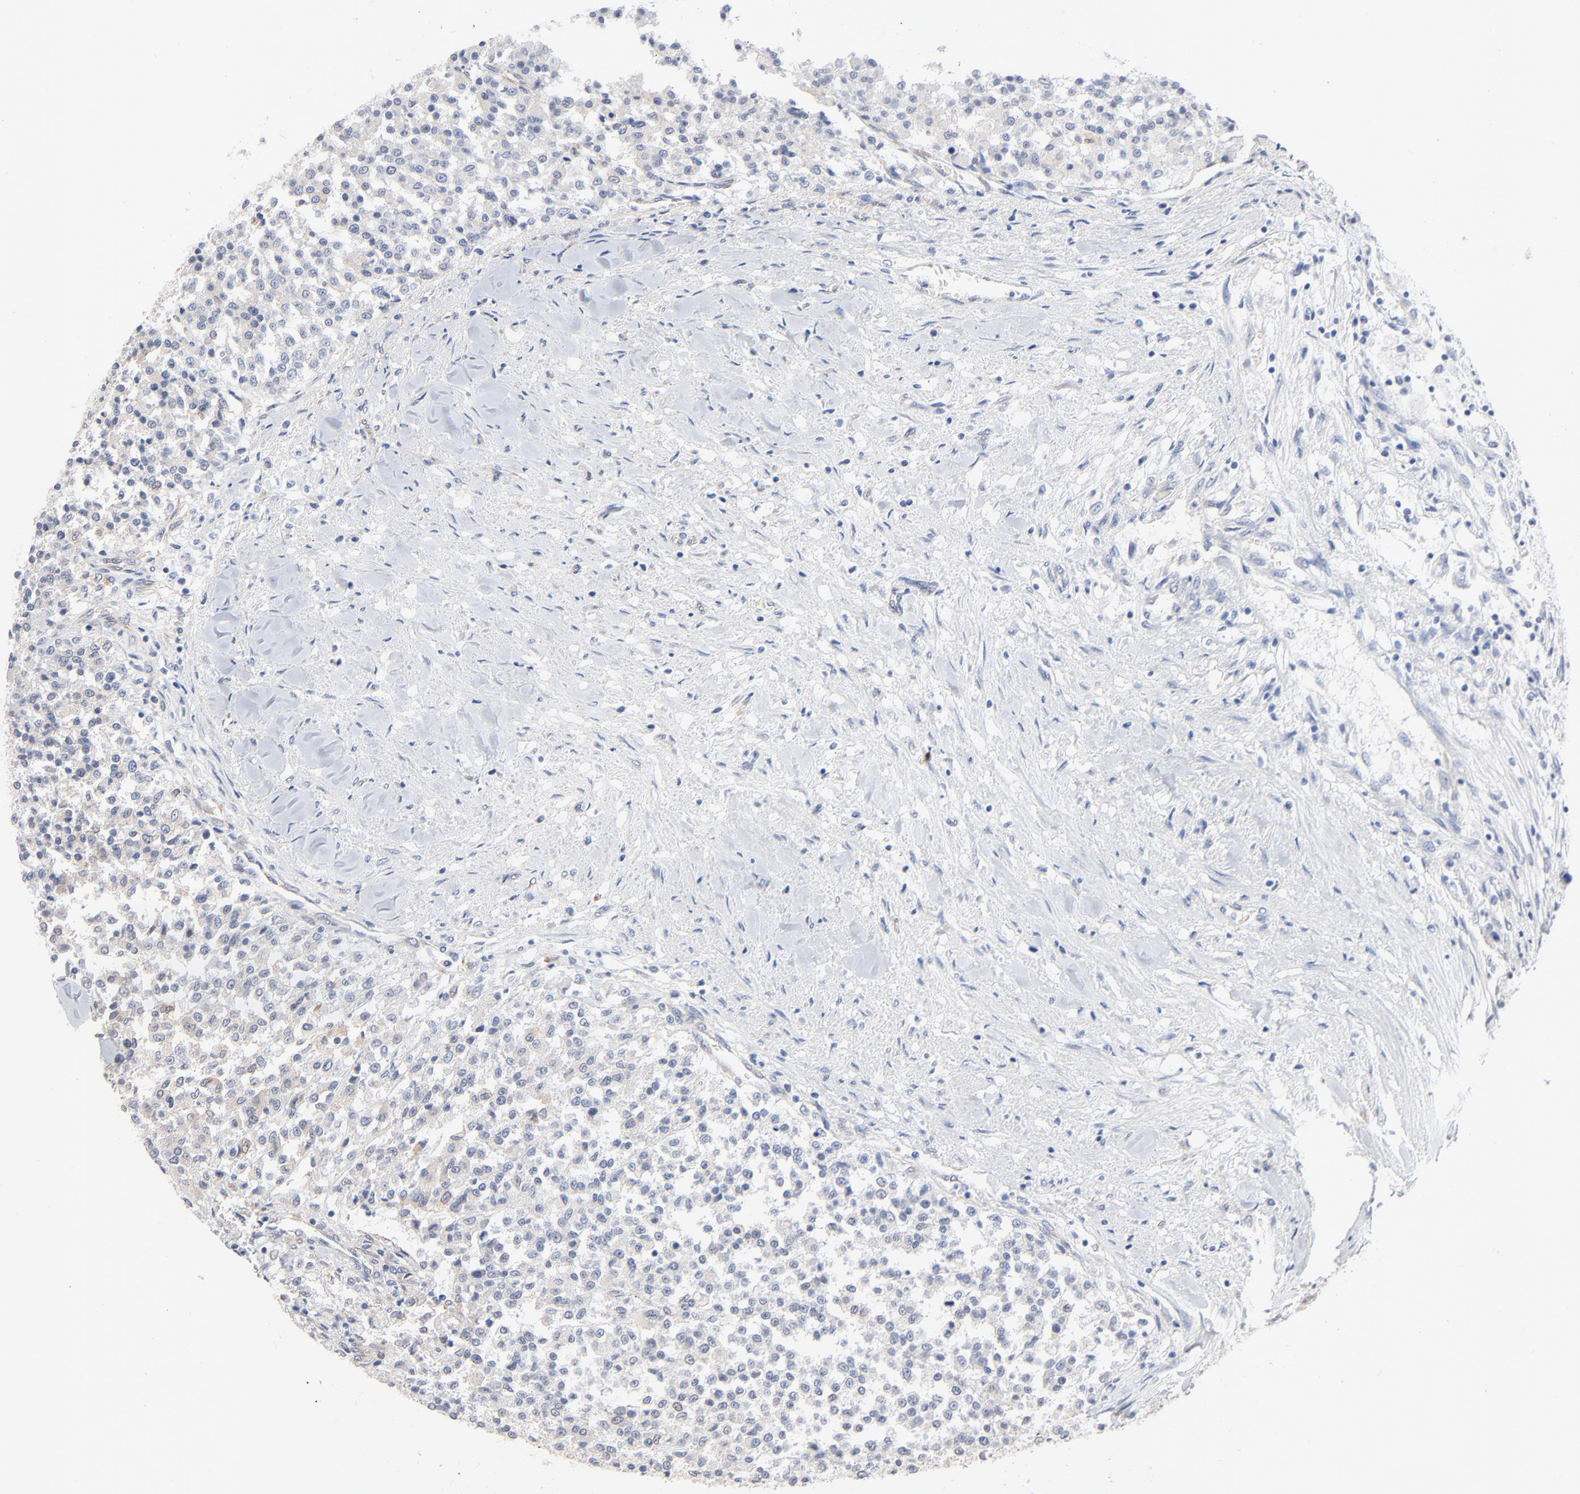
{"staining": {"intensity": "negative", "quantity": "none", "location": "none"}, "tissue": "testis cancer", "cell_type": "Tumor cells", "image_type": "cancer", "snomed": [{"axis": "morphology", "description": "Seminoma, NOS"}, {"axis": "topography", "description": "Testis"}], "caption": "IHC micrograph of human testis cancer stained for a protein (brown), which displays no staining in tumor cells.", "gene": "ABCD4", "patient": {"sex": "male", "age": 59}}